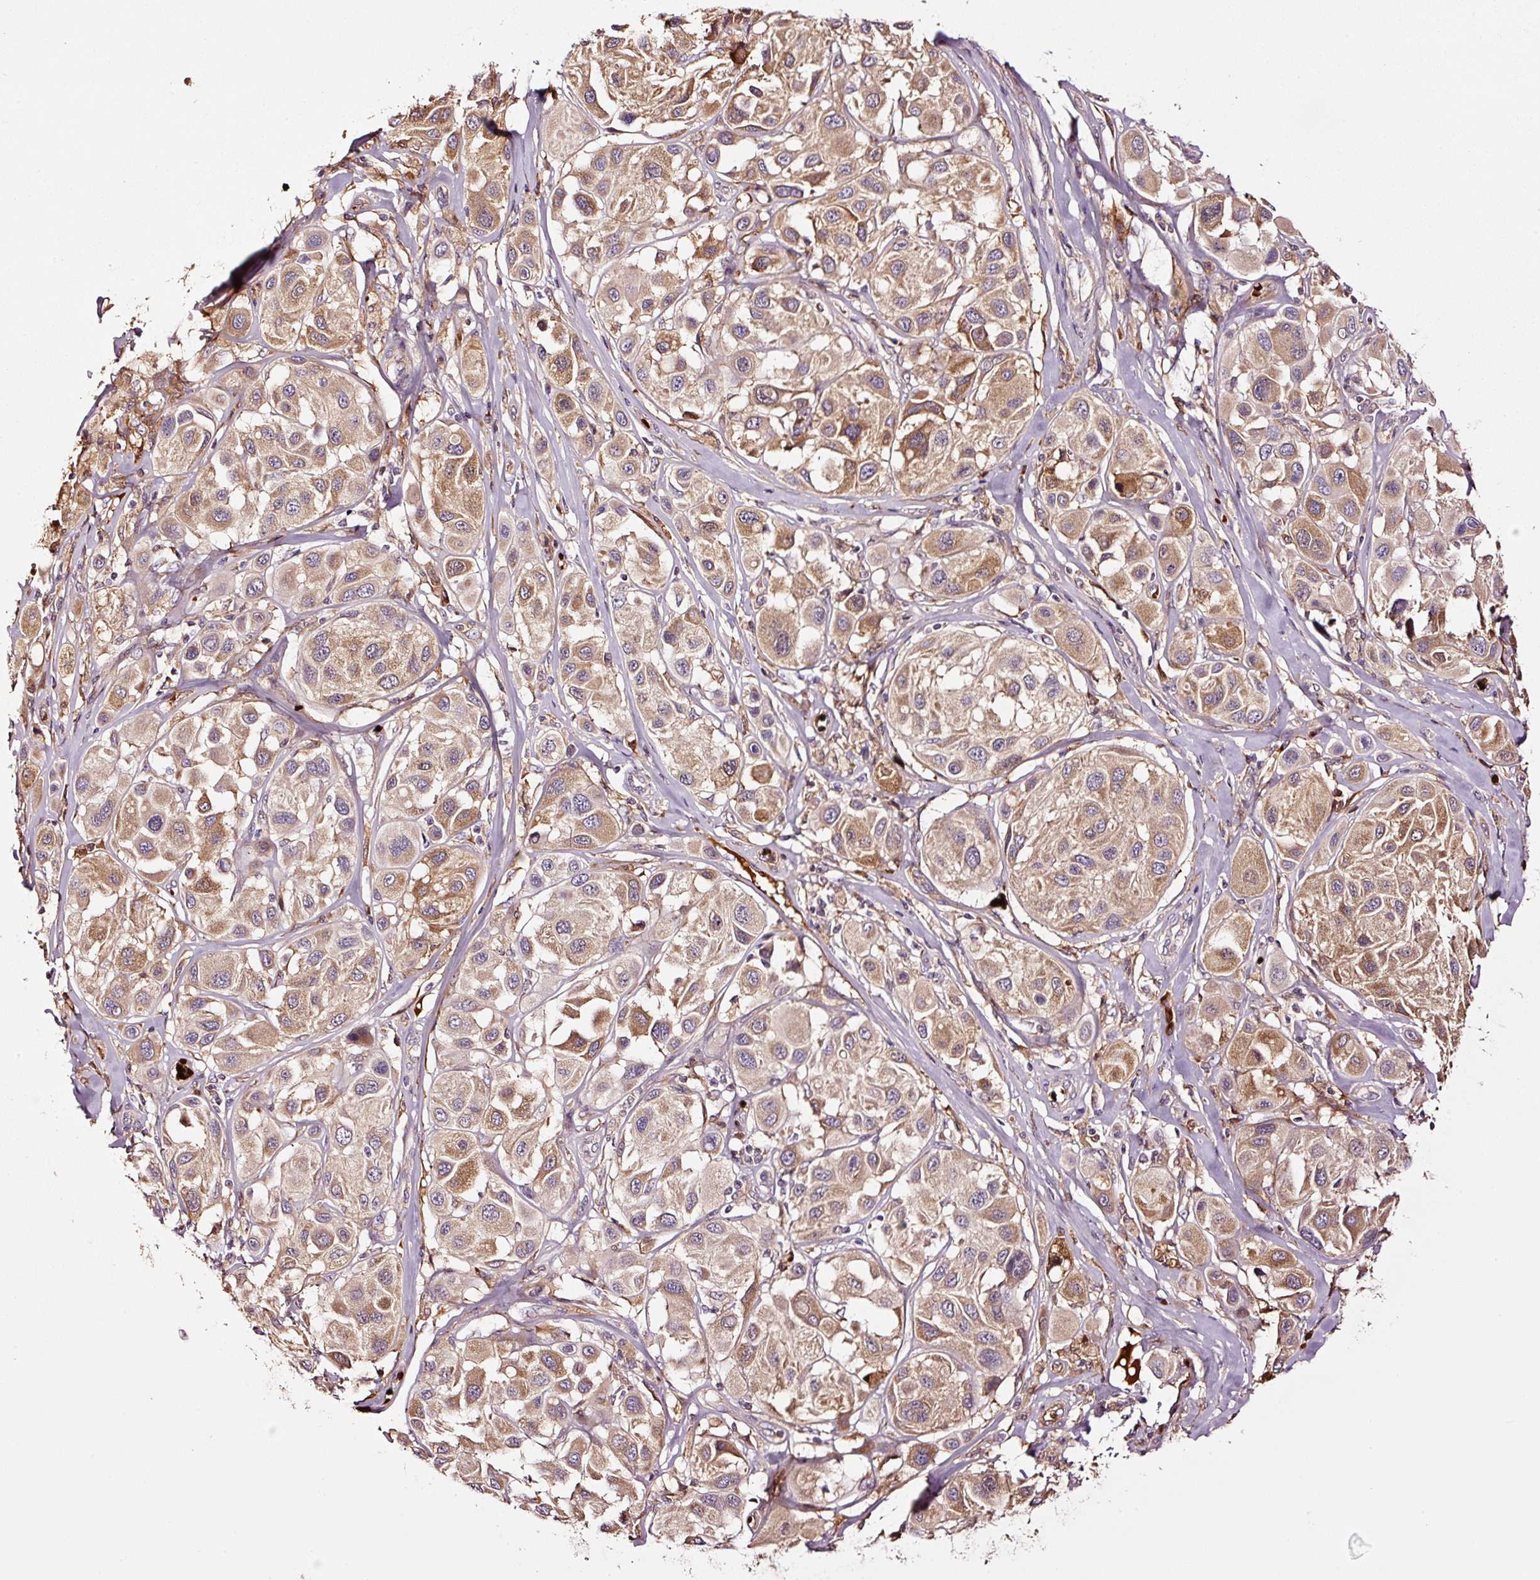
{"staining": {"intensity": "moderate", "quantity": ">75%", "location": "cytoplasmic/membranous"}, "tissue": "melanoma", "cell_type": "Tumor cells", "image_type": "cancer", "snomed": [{"axis": "morphology", "description": "Malignant melanoma, Metastatic site"}, {"axis": "topography", "description": "Skin"}], "caption": "This image shows IHC staining of human malignant melanoma (metastatic site), with medium moderate cytoplasmic/membranous expression in about >75% of tumor cells.", "gene": "PGLYRP2", "patient": {"sex": "male", "age": 41}}